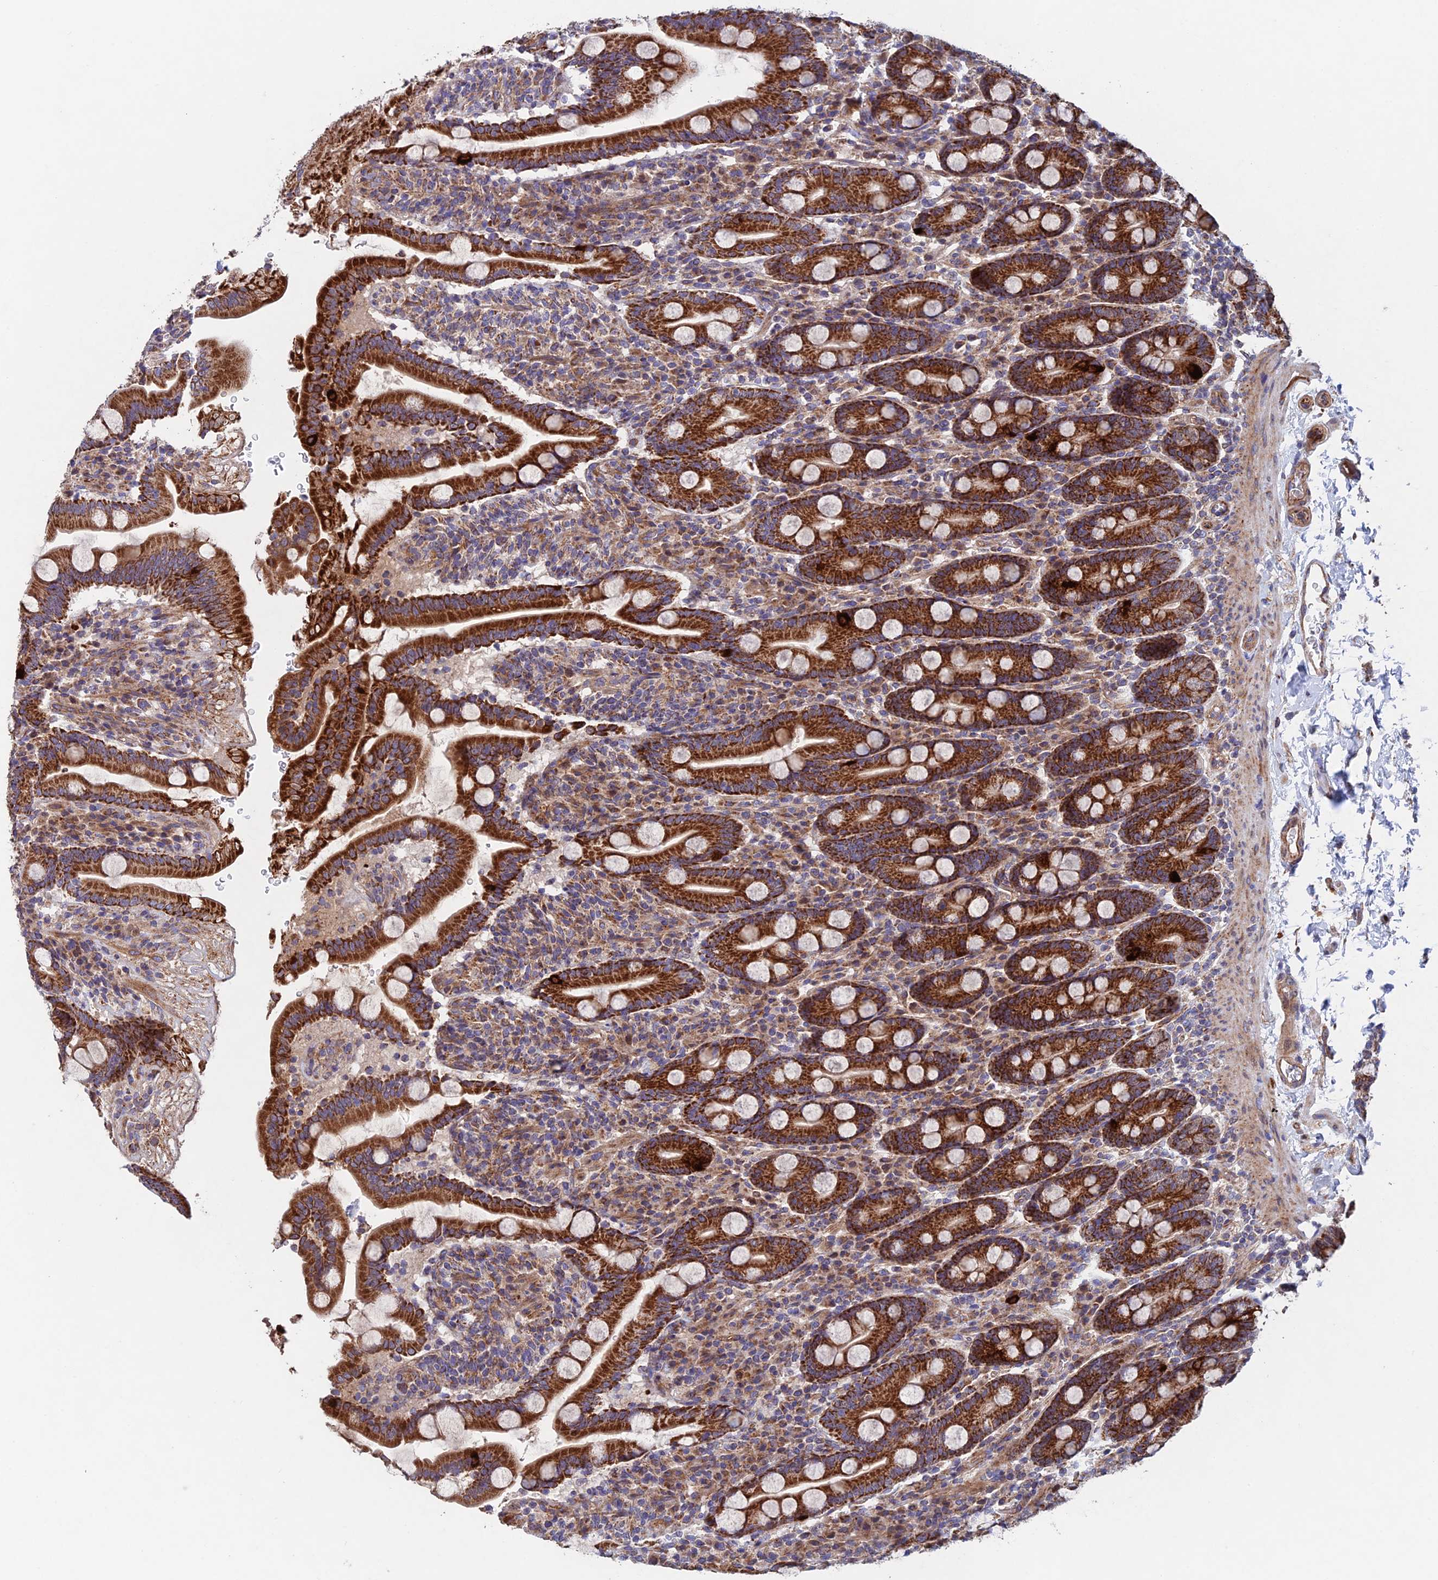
{"staining": {"intensity": "strong", "quantity": ">75%", "location": "cytoplasmic/membranous"}, "tissue": "duodenum", "cell_type": "Glandular cells", "image_type": "normal", "snomed": [{"axis": "morphology", "description": "Normal tissue, NOS"}, {"axis": "topography", "description": "Duodenum"}], "caption": "Immunohistochemistry (IHC) histopathology image of unremarkable duodenum: human duodenum stained using immunohistochemistry (IHC) demonstrates high levels of strong protein expression localized specifically in the cytoplasmic/membranous of glandular cells, appearing as a cytoplasmic/membranous brown color.", "gene": "MRPL1", "patient": {"sex": "male", "age": 35}}